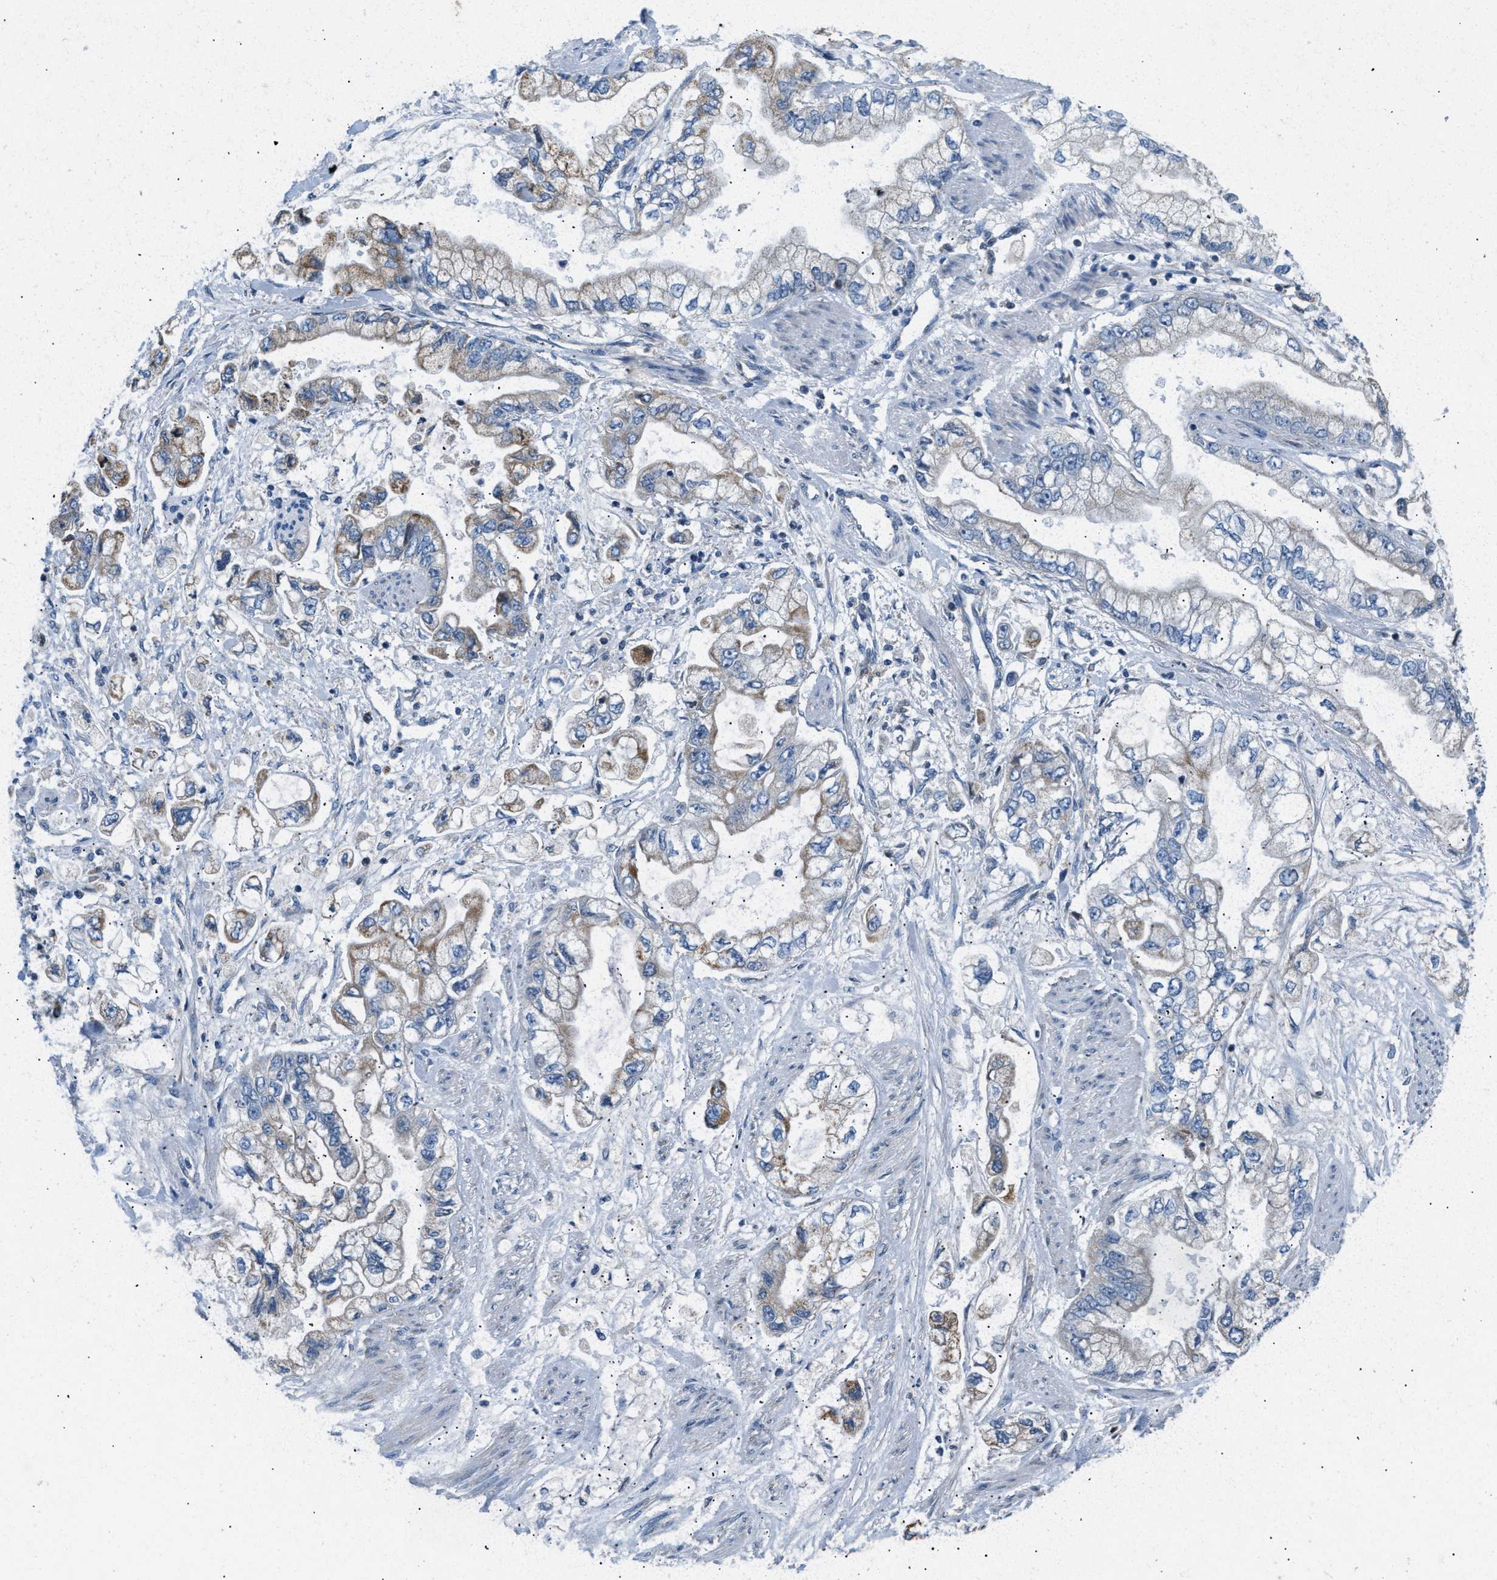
{"staining": {"intensity": "weak", "quantity": "25%-75%", "location": "cytoplasmic/membranous"}, "tissue": "stomach cancer", "cell_type": "Tumor cells", "image_type": "cancer", "snomed": [{"axis": "morphology", "description": "Normal tissue, NOS"}, {"axis": "morphology", "description": "Adenocarcinoma, NOS"}, {"axis": "topography", "description": "Stomach"}], "caption": "The histopathology image displays staining of stomach cancer, revealing weak cytoplasmic/membranous protein staining (brown color) within tumor cells.", "gene": "ACADVL", "patient": {"sex": "male", "age": 62}}